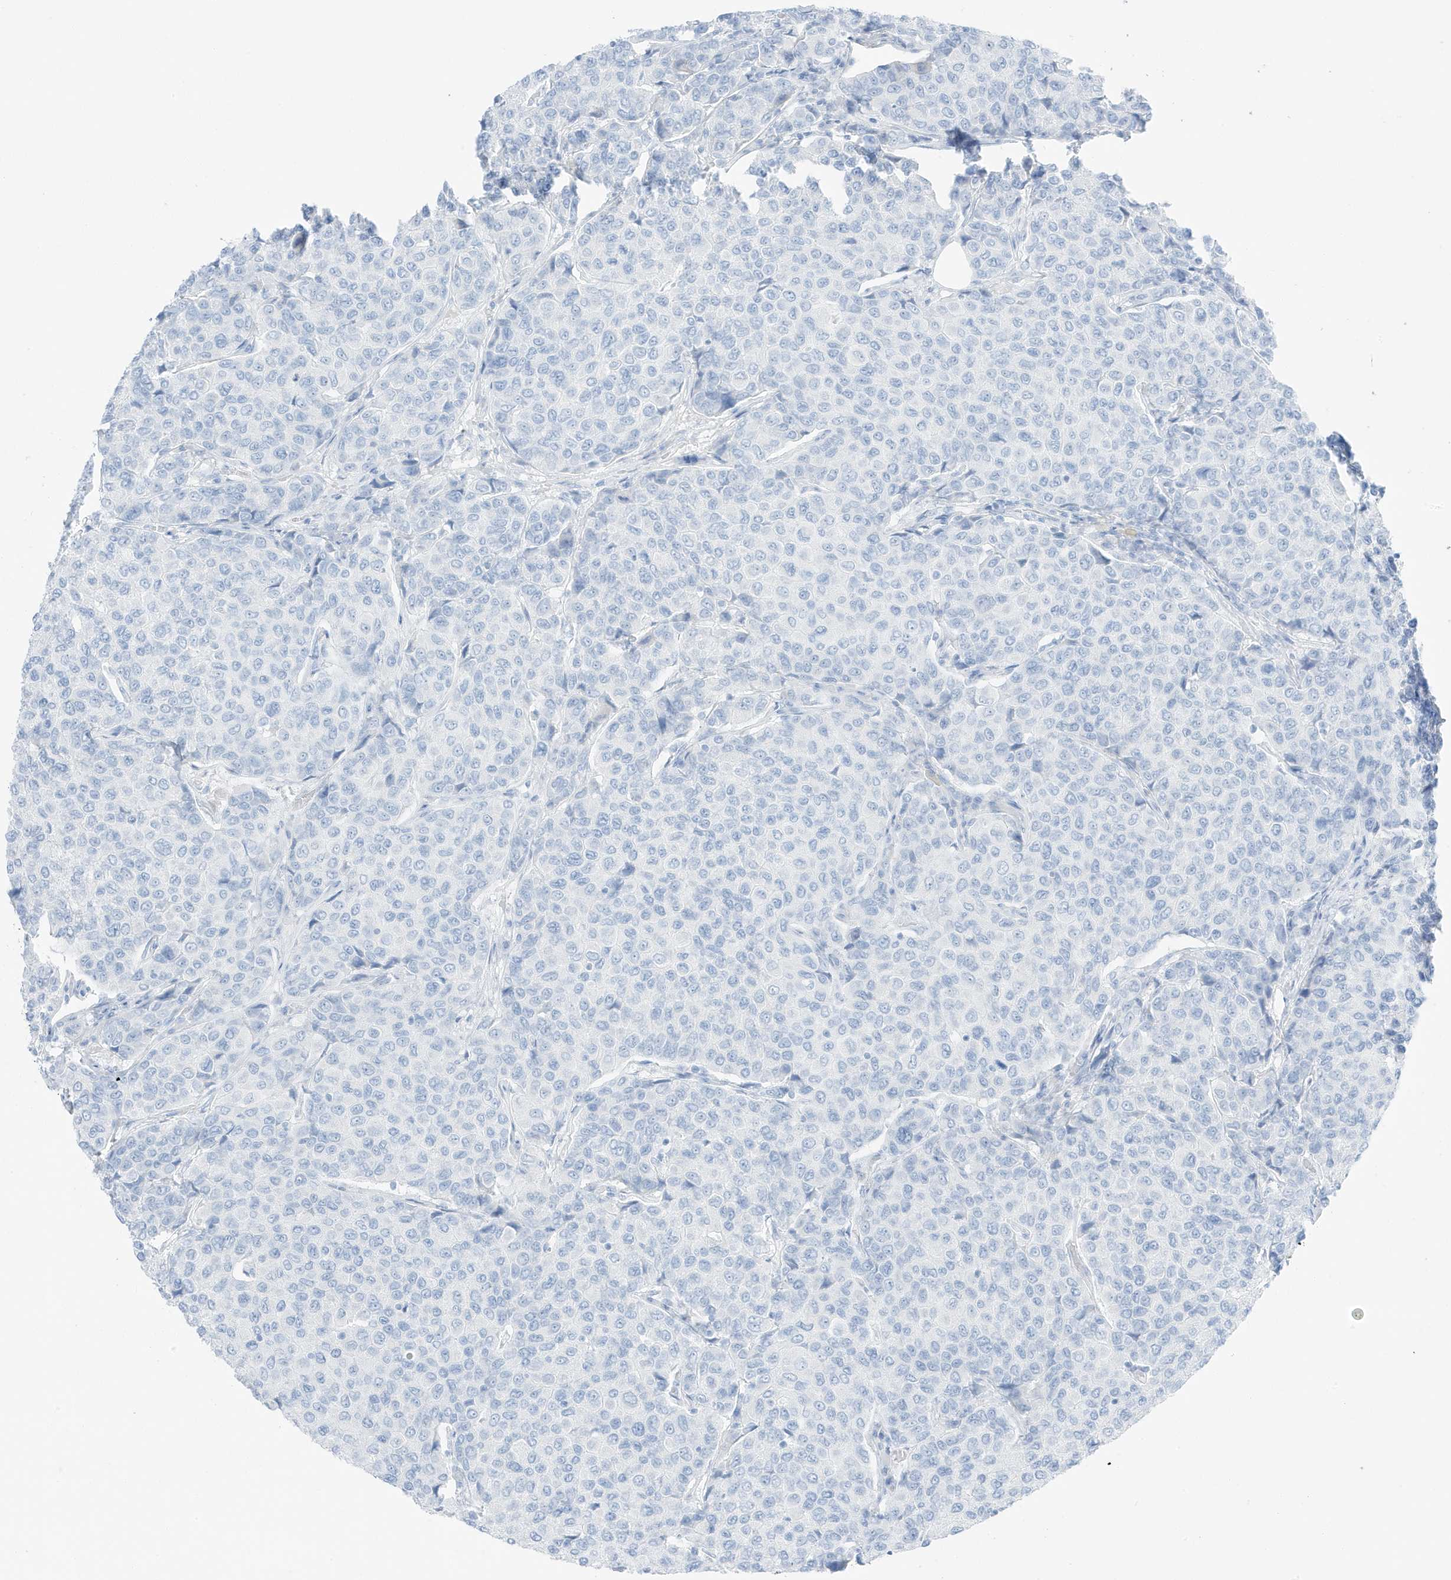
{"staining": {"intensity": "negative", "quantity": "none", "location": "none"}, "tissue": "breast cancer", "cell_type": "Tumor cells", "image_type": "cancer", "snomed": [{"axis": "morphology", "description": "Duct carcinoma"}, {"axis": "topography", "description": "Breast"}], "caption": "Tumor cells are negative for brown protein staining in breast cancer (intraductal carcinoma).", "gene": "SLC22A13", "patient": {"sex": "female", "age": 55}}